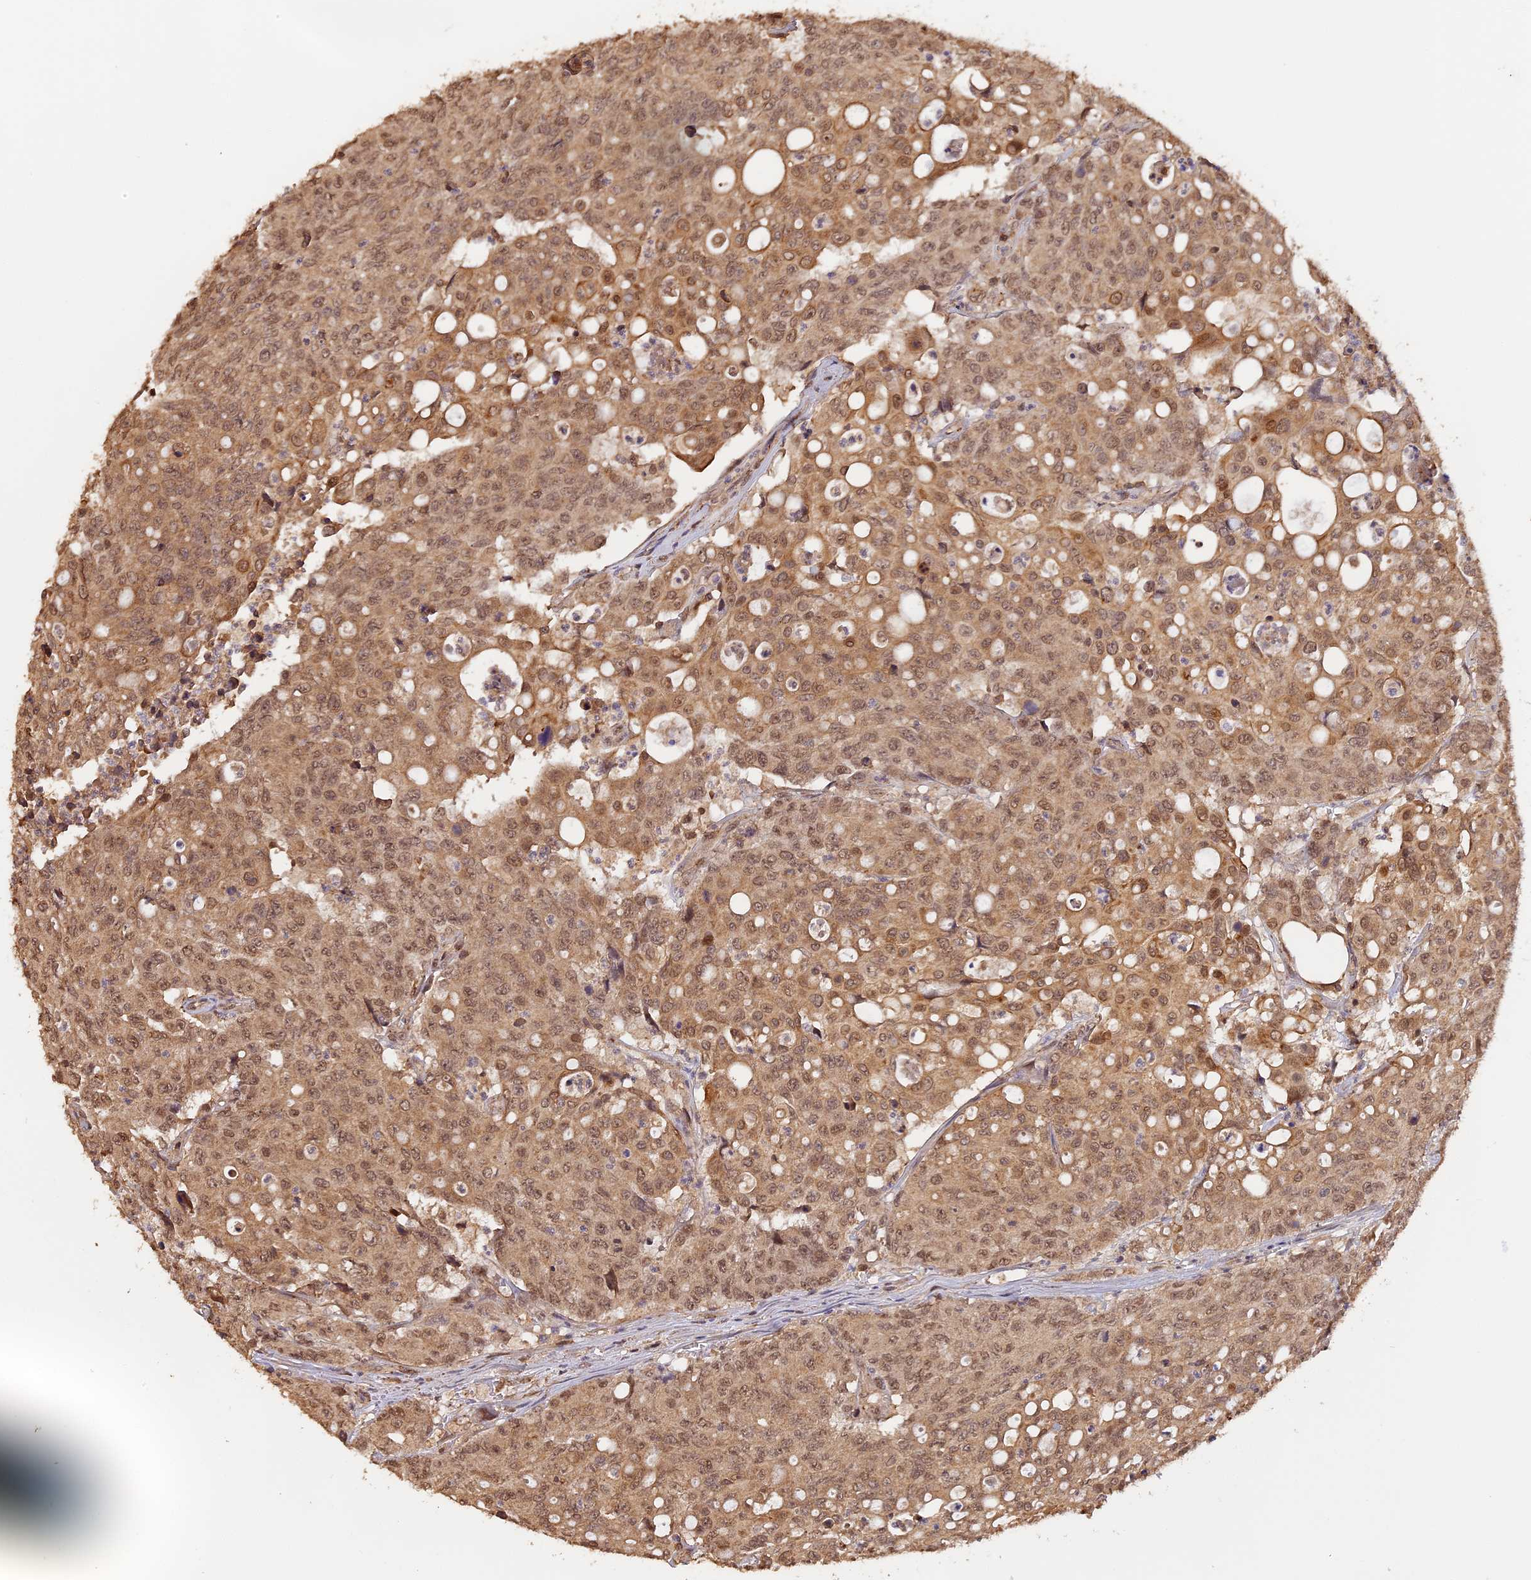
{"staining": {"intensity": "moderate", "quantity": ">75%", "location": "cytoplasmic/membranous,nuclear"}, "tissue": "colorectal cancer", "cell_type": "Tumor cells", "image_type": "cancer", "snomed": [{"axis": "morphology", "description": "Adenocarcinoma, NOS"}, {"axis": "topography", "description": "Colon"}], "caption": "Brown immunohistochemical staining in human colorectal adenocarcinoma demonstrates moderate cytoplasmic/membranous and nuclear staining in approximately >75% of tumor cells. The staining was performed using DAB (3,3'-diaminobenzidine), with brown indicating positive protein expression. Nuclei are stained blue with hematoxylin.", "gene": "MYBL2", "patient": {"sex": "male", "age": 51}}